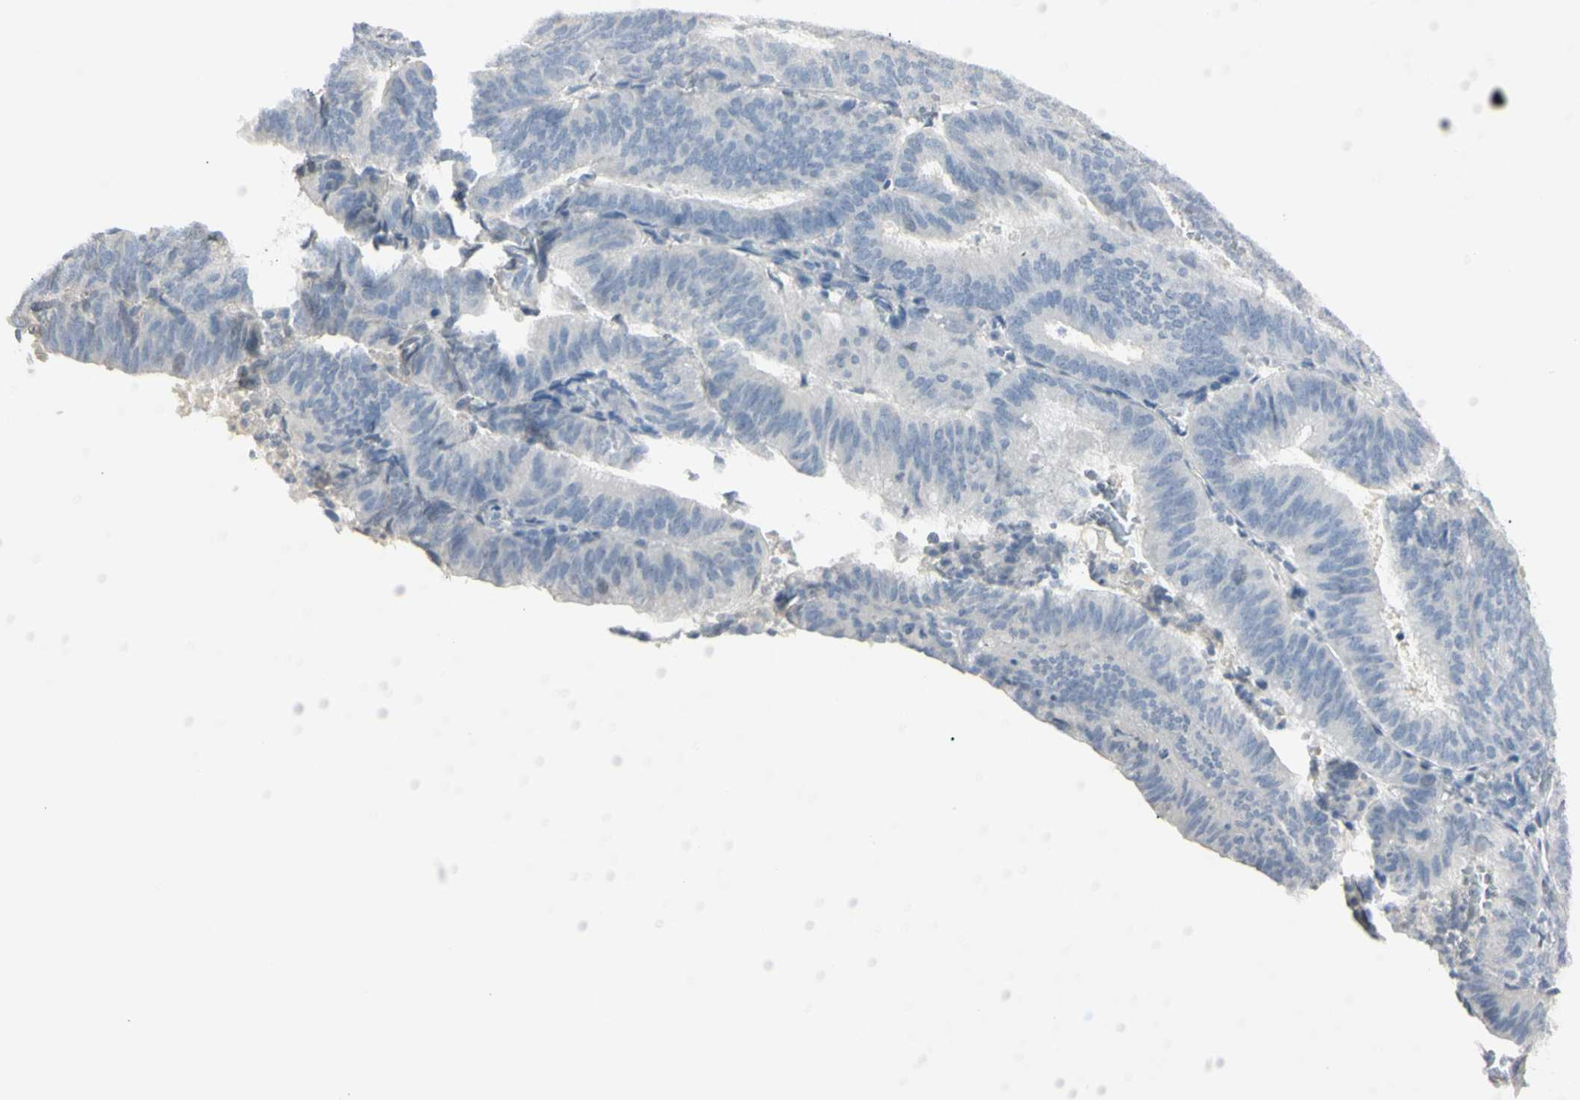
{"staining": {"intensity": "negative", "quantity": "none", "location": "none"}, "tissue": "endometrial cancer", "cell_type": "Tumor cells", "image_type": "cancer", "snomed": [{"axis": "morphology", "description": "Adenocarcinoma, NOS"}, {"axis": "topography", "description": "Uterus"}], "caption": "The immunohistochemistry (IHC) photomicrograph has no significant positivity in tumor cells of endometrial cancer tissue.", "gene": "PIP", "patient": {"sex": "female", "age": 60}}